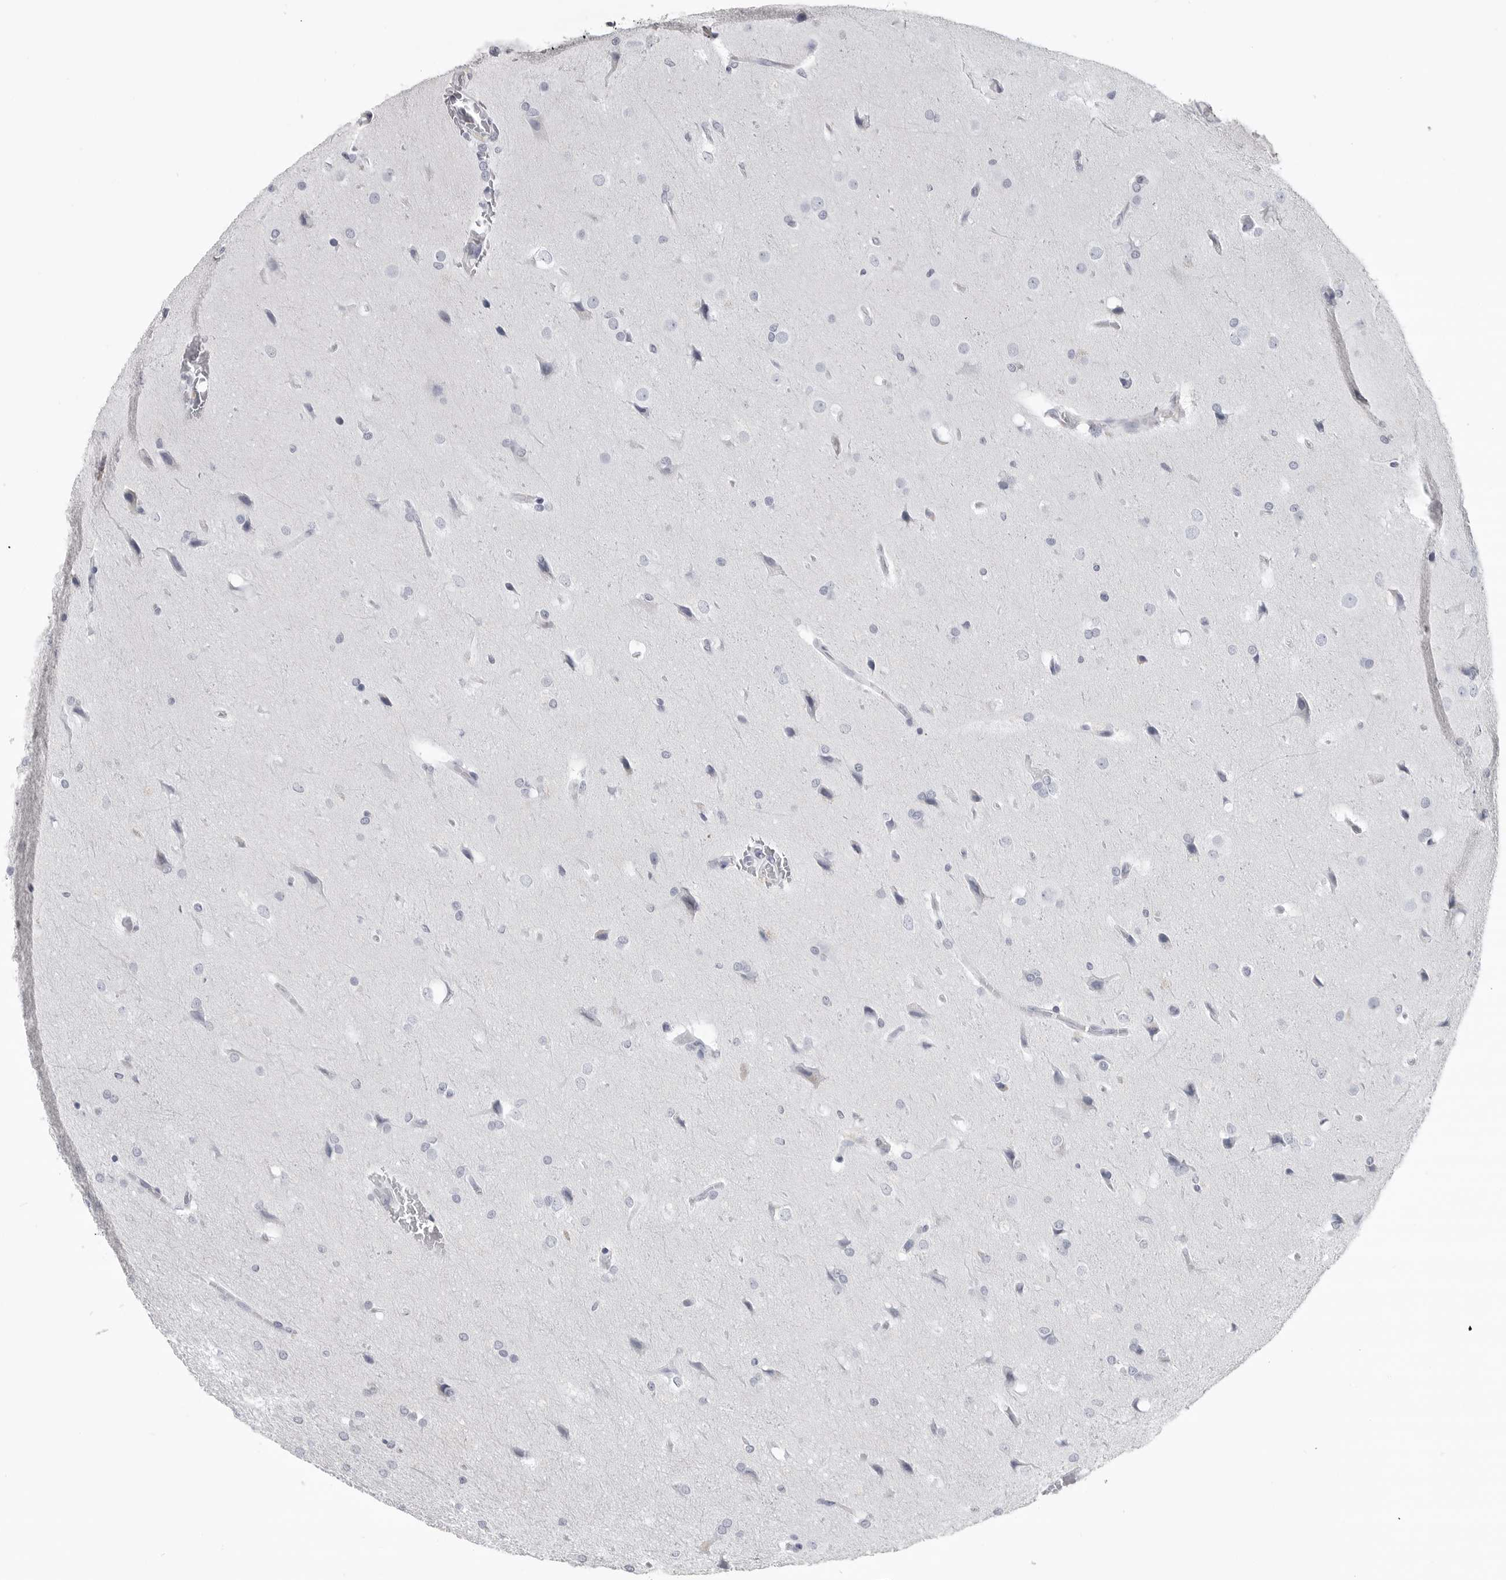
{"staining": {"intensity": "negative", "quantity": "none", "location": "none"}, "tissue": "glioma", "cell_type": "Tumor cells", "image_type": "cancer", "snomed": [{"axis": "morphology", "description": "Glioma, malignant, Low grade"}, {"axis": "topography", "description": "Brain"}], "caption": "There is no significant positivity in tumor cells of glioma. (DAB immunohistochemistry visualized using brightfield microscopy, high magnification).", "gene": "LY6D", "patient": {"sex": "female", "age": 37}}